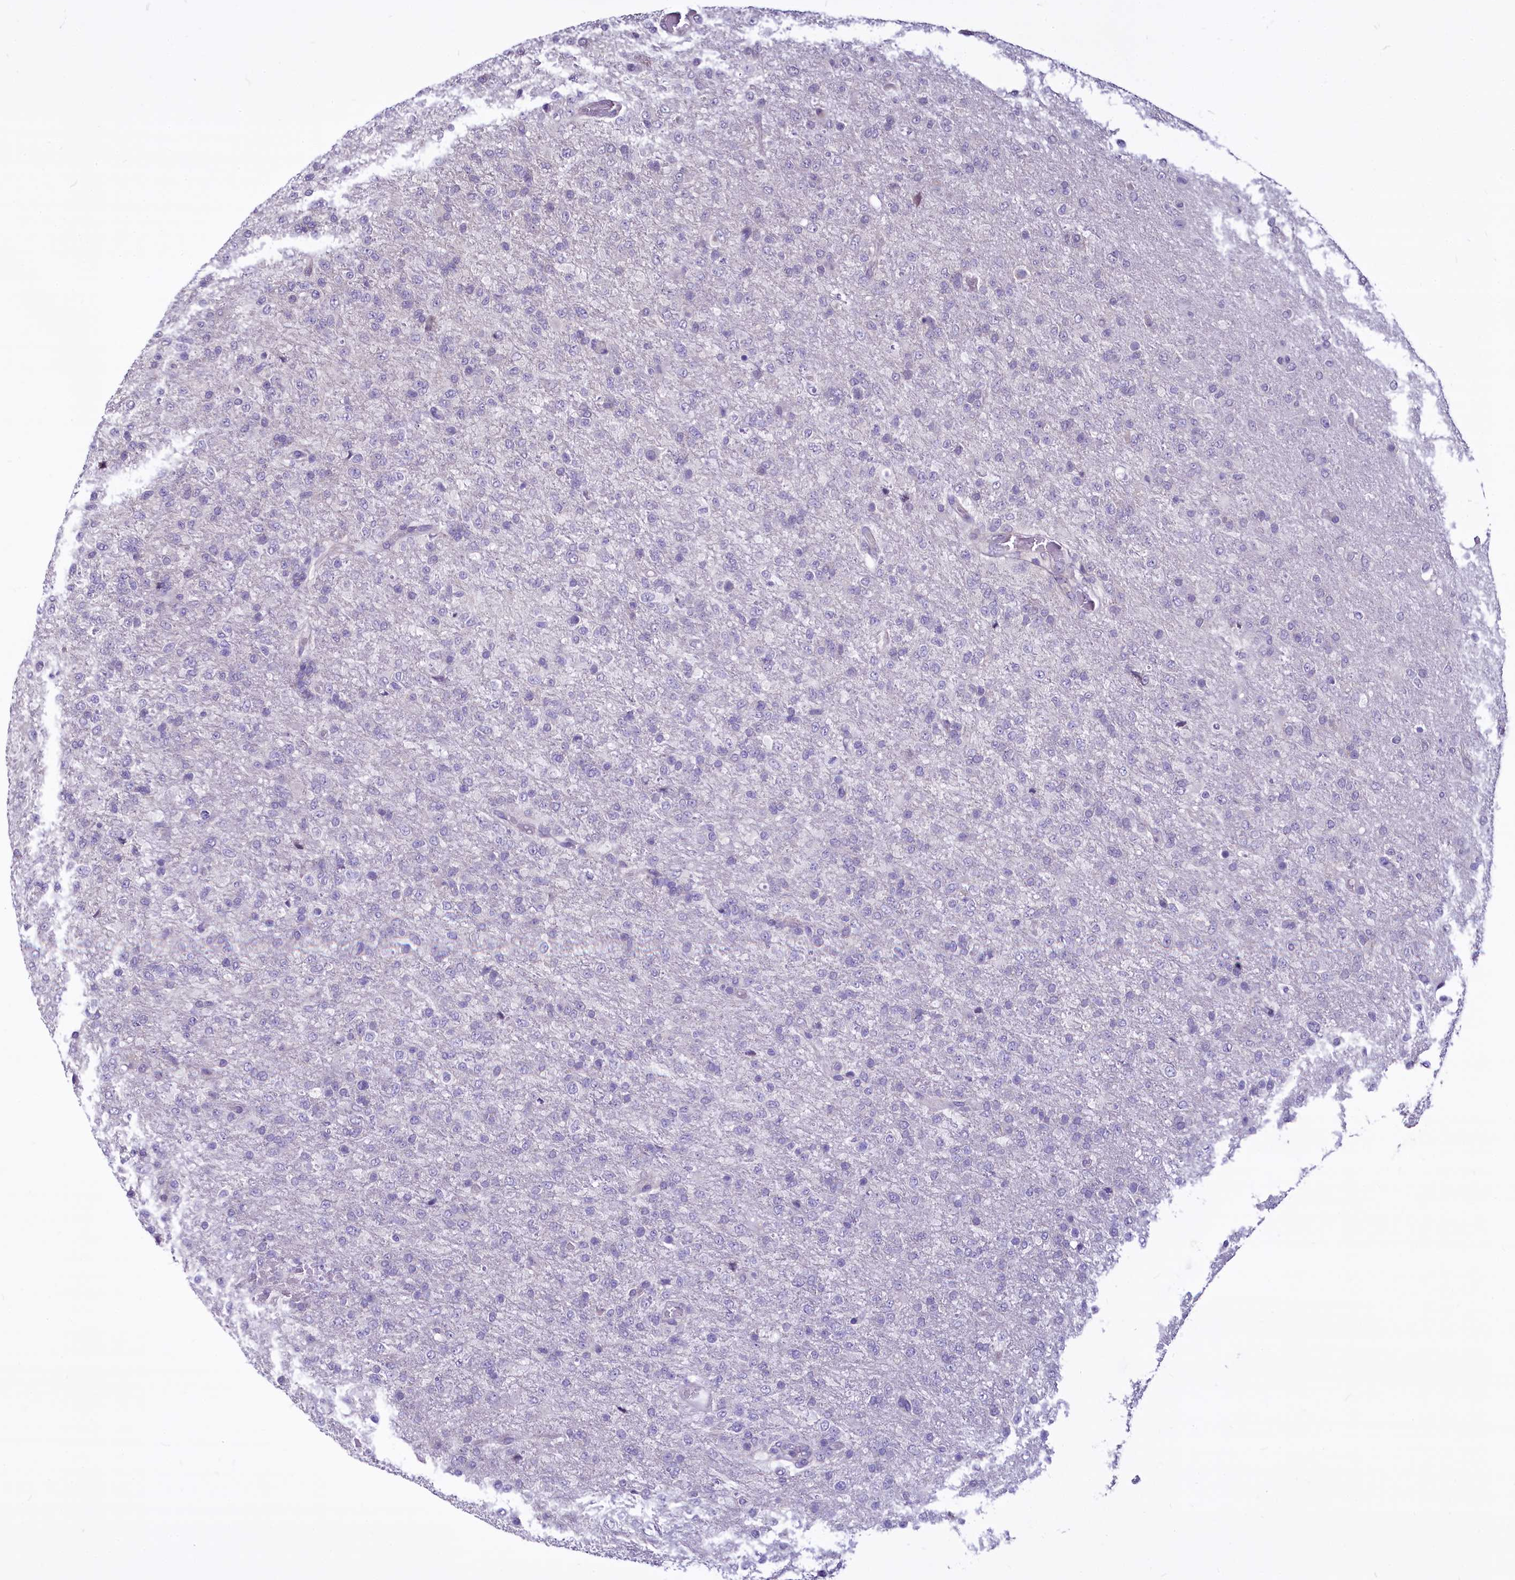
{"staining": {"intensity": "negative", "quantity": "none", "location": "none"}, "tissue": "glioma", "cell_type": "Tumor cells", "image_type": "cancer", "snomed": [{"axis": "morphology", "description": "Glioma, malignant, High grade"}, {"axis": "topography", "description": "Brain"}], "caption": "Immunohistochemistry of malignant glioma (high-grade) shows no staining in tumor cells. (DAB immunohistochemistry (IHC) visualized using brightfield microscopy, high magnification).", "gene": "BANK1", "patient": {"sex": "female", "age": 74}}